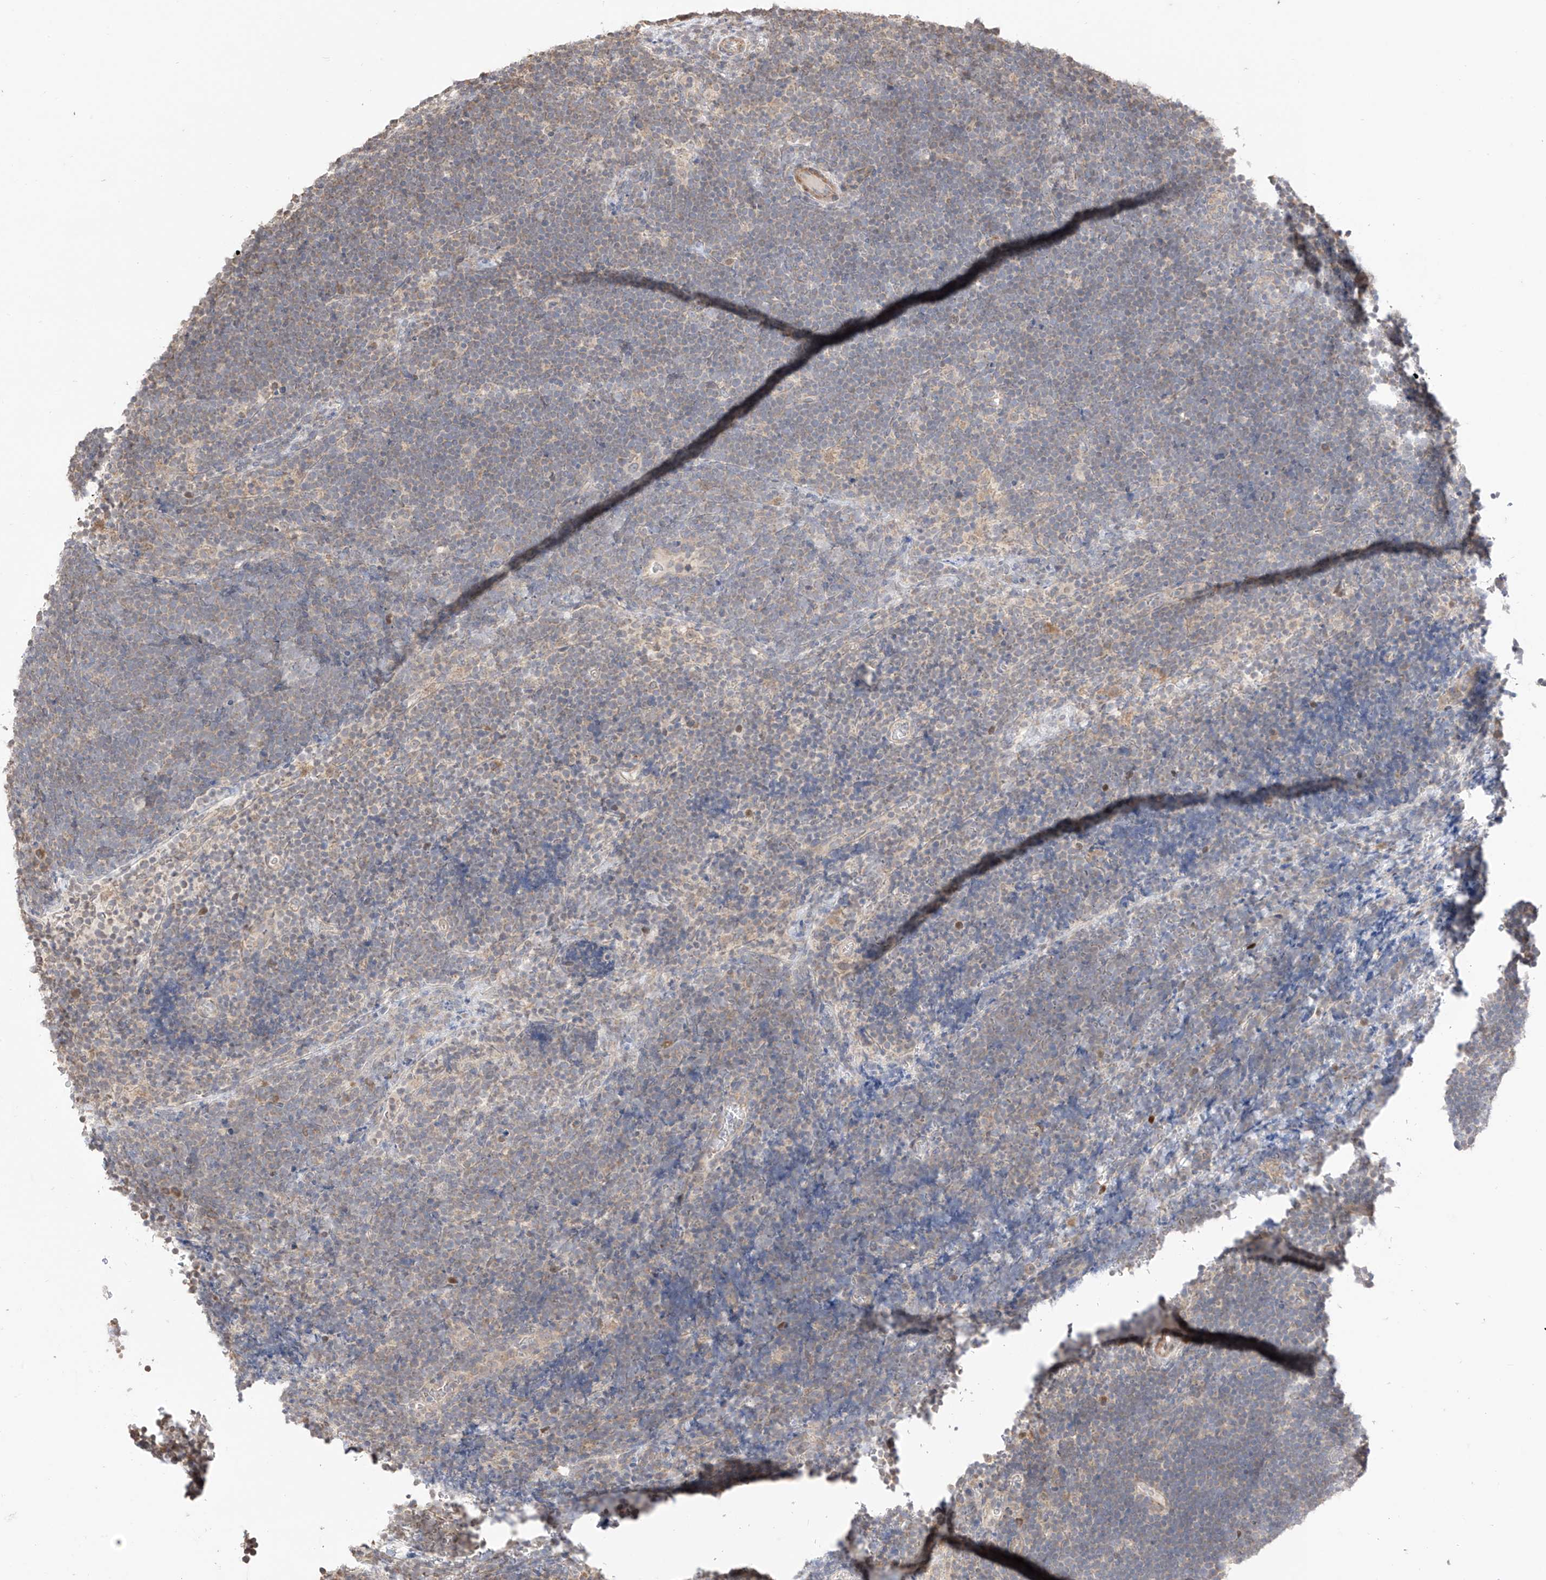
{"staining": {"intensity": "weak", "quantity": "25%-75%", "location": "cytoplasmic/membranous"}, "tissue": "lymphoma", "cell_type": "Tumor cells", "image_type": "cancer", "snomed": [{"axis": "morphology", "description": "Malignant lymphoma, non-Hodgkin's type, High grade"}, {"axis": "topography", "description": "Lymph node"}], "caption": "Lymphoma tissue exhibits weak cytoplasmic/membranous staining in approximately 25%-75% of tumor cells", "gene": "LATS1", "patient": {"sex": "male", "age": 13}}